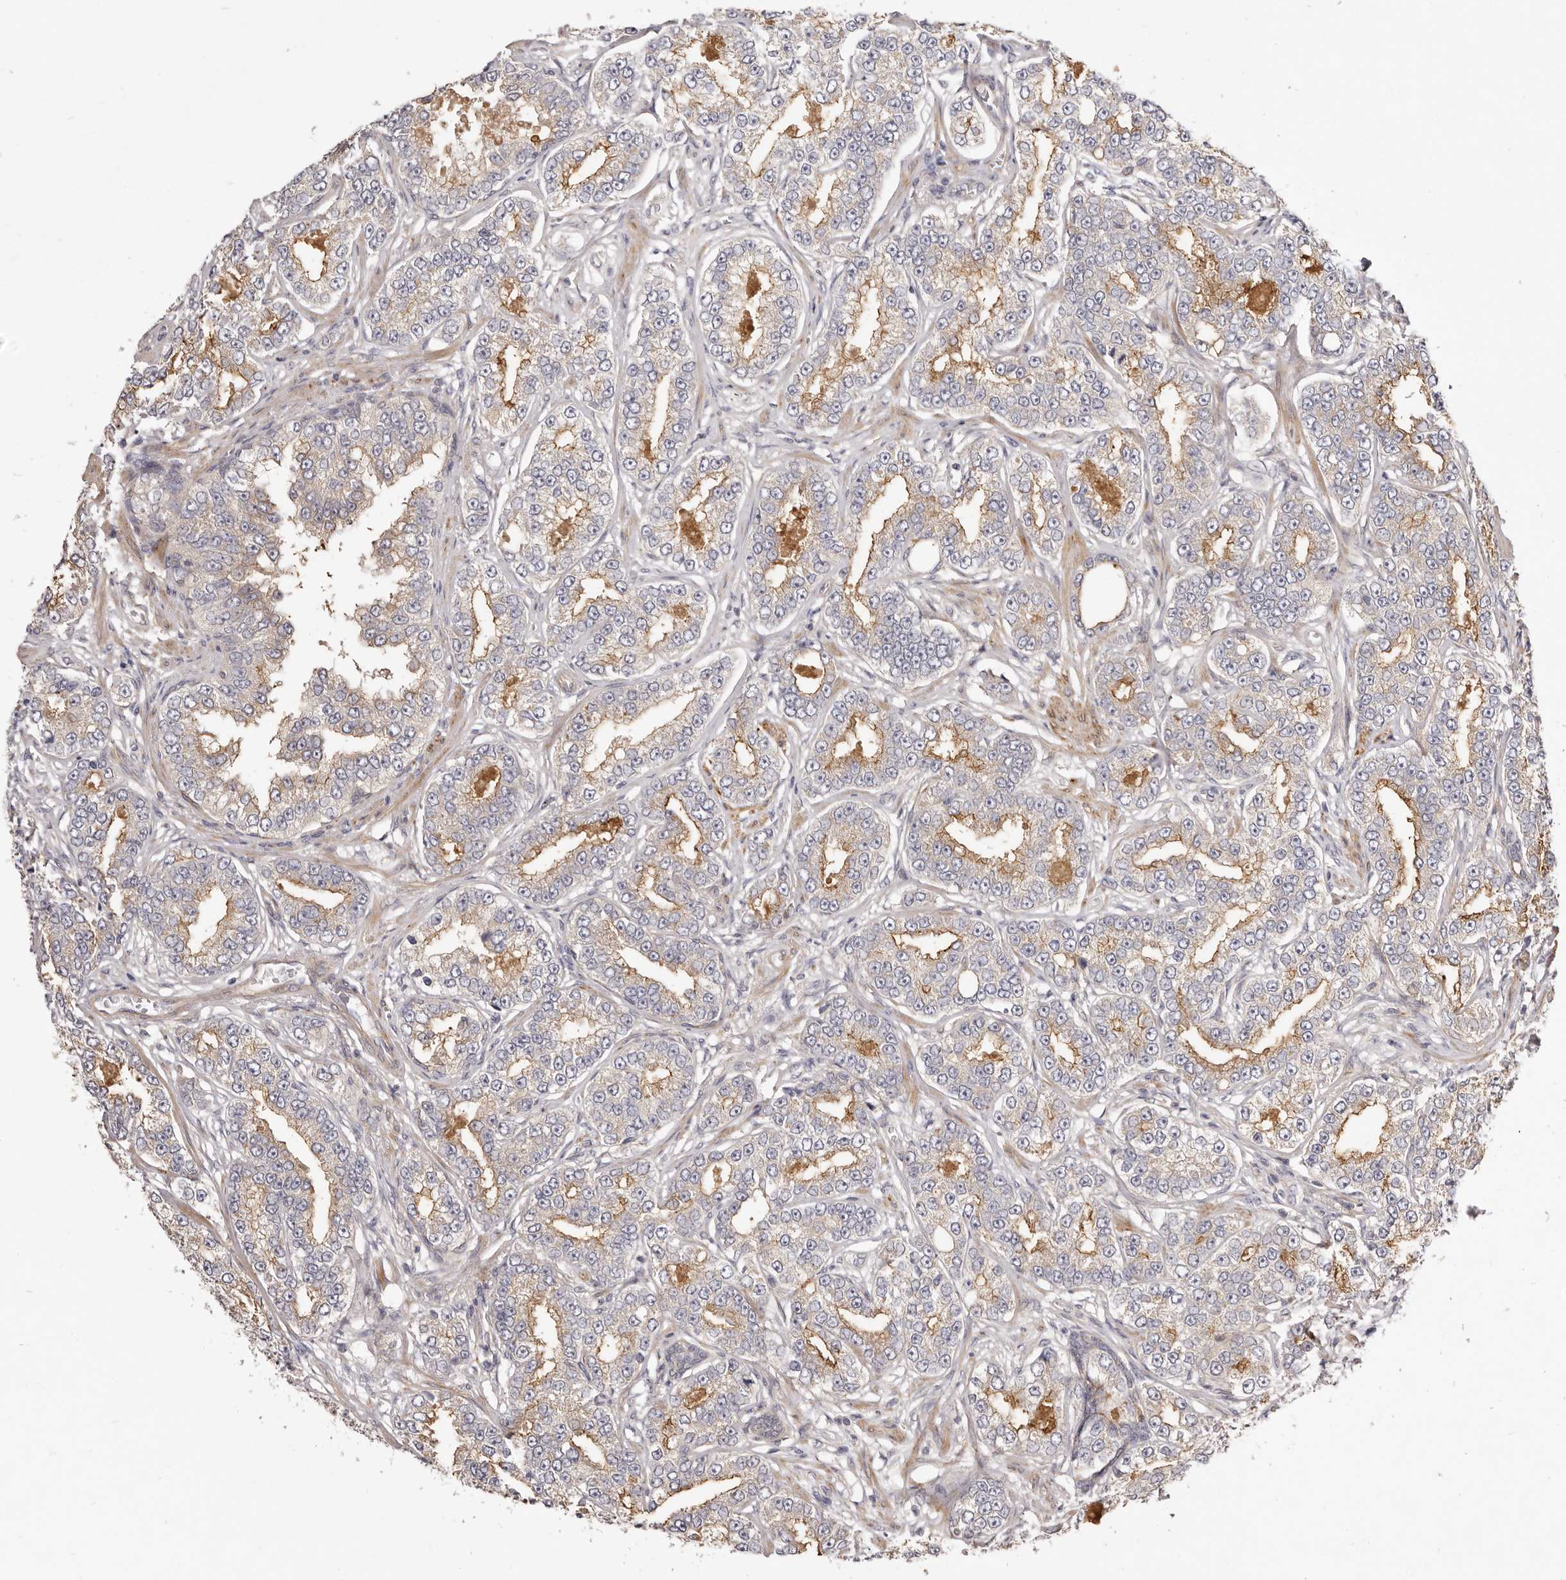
{"staining": {"intensity": "moderate", "quantity": "25%-75%", "location": "cytoplasmic/membranous"}, "tissue": "prostate cancer", "cell_type": "Tumor cells", "image_type": "cancer", "snomed": [{"axis": "morphology", "description": "Normal tissue, NOS"}, {"axis": "morphology", "description": "Adenocarcinoma, High grade"}, {"axis": "topography", "description": "Prostate"}], "caption": "Approximately 25%-75% of tumor cells in adenocarcinoma (high-grade) (prostate) exhibit moderate cytoplasmic/membranous protein positivity as visualized by brown immunohistochemical staining.", "gene": "ADAMTS9", "patient": {"sex": "male", "age": 83}}